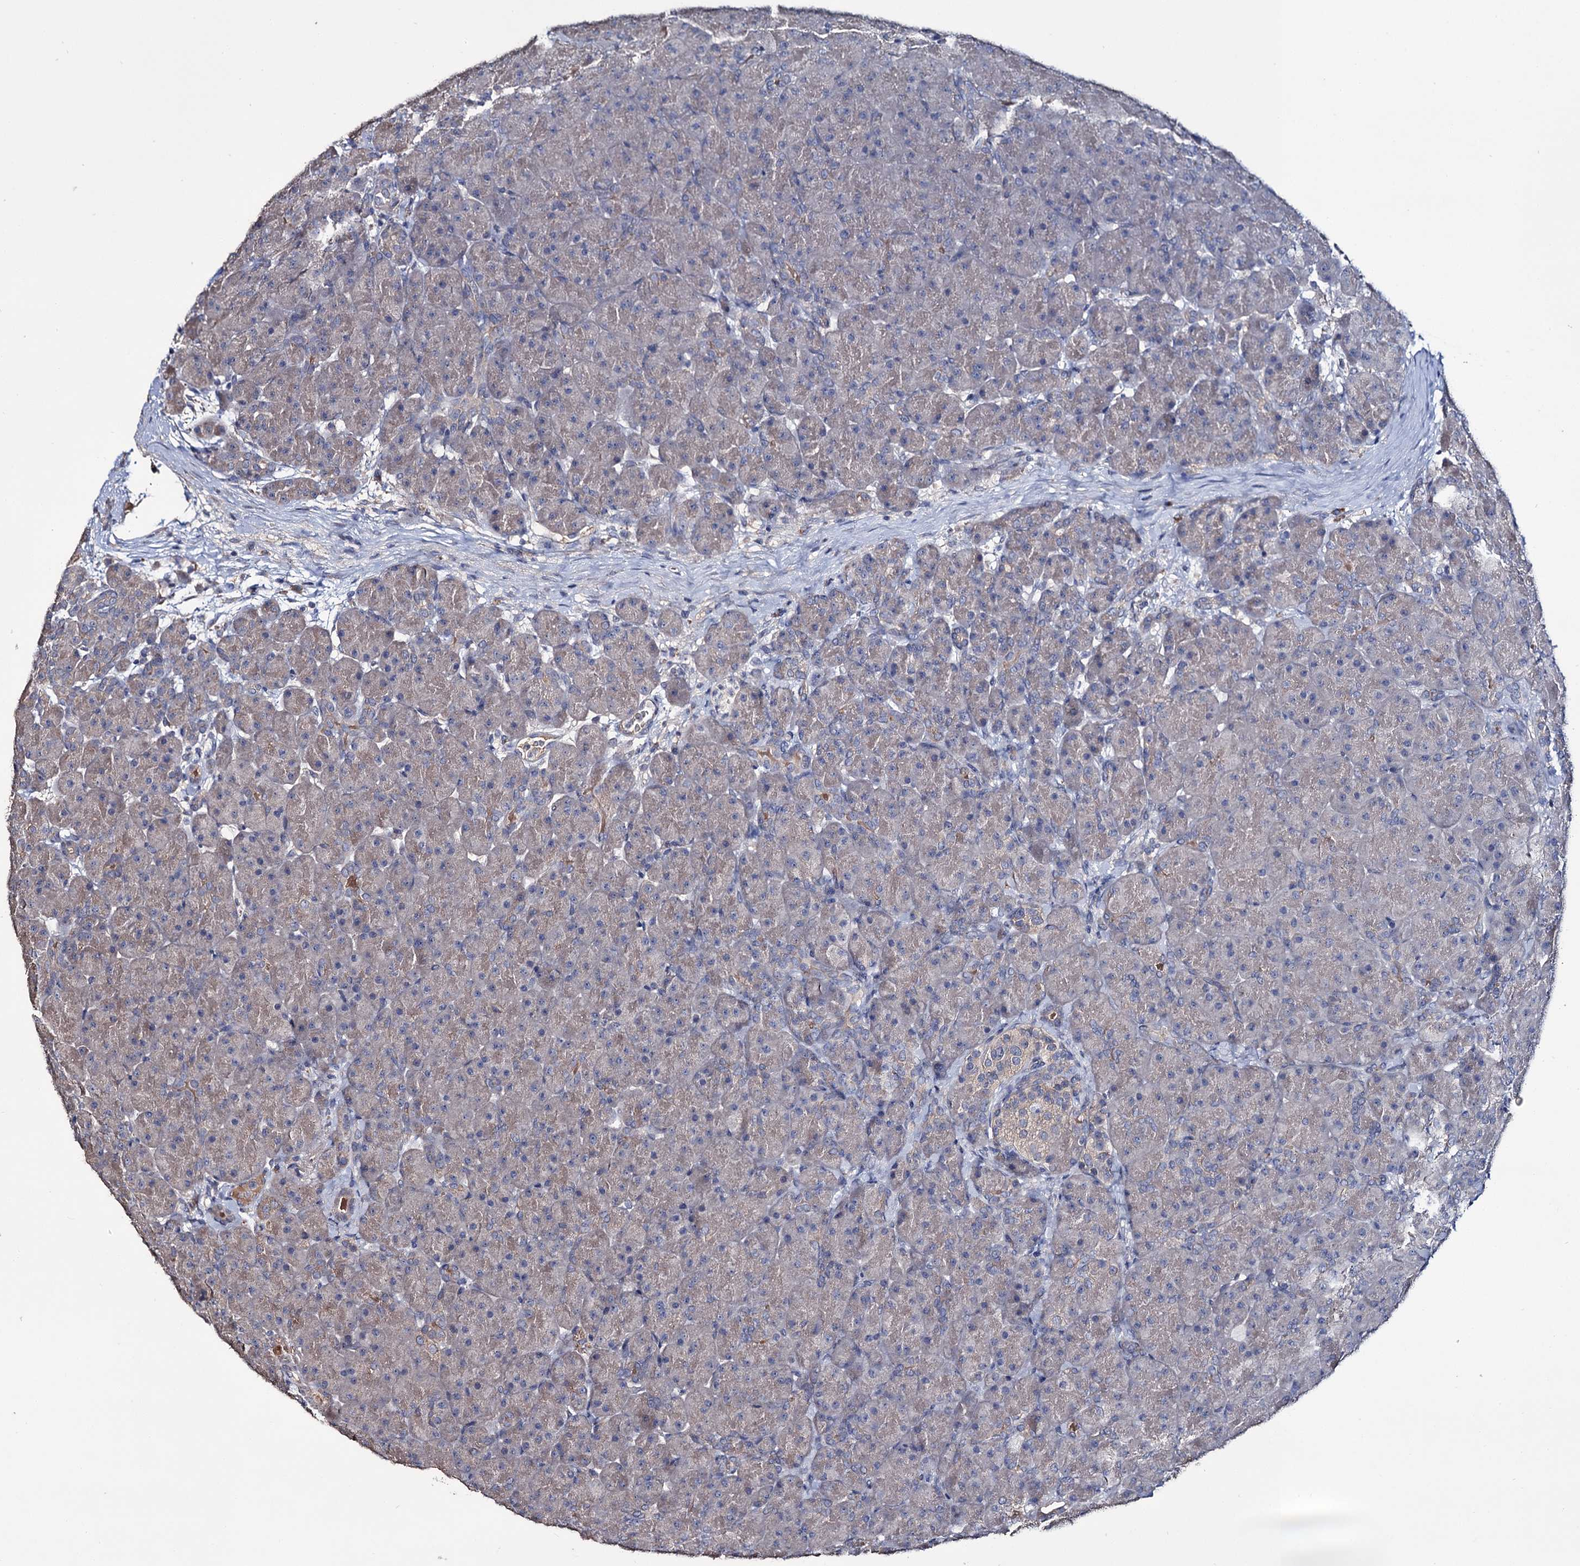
{"staining": {"intensity": "negative", "quantity": "none", "location": "none"}, "tissue": "pancreas", "cell_type": "Exocrine glandular cells", "image_type": "normal", "snomed": [{"axis": "morphology", "description": "Normal tissue, NOS"}, {"axis": "topography", "description": "Pancreas"}], "caption": "Photomicrograph shows no protein positivity in exocrine glandular cells of normal pancreas.", "gene": "EPB41L5", "patient": {"sex": "male", "age": 66}}